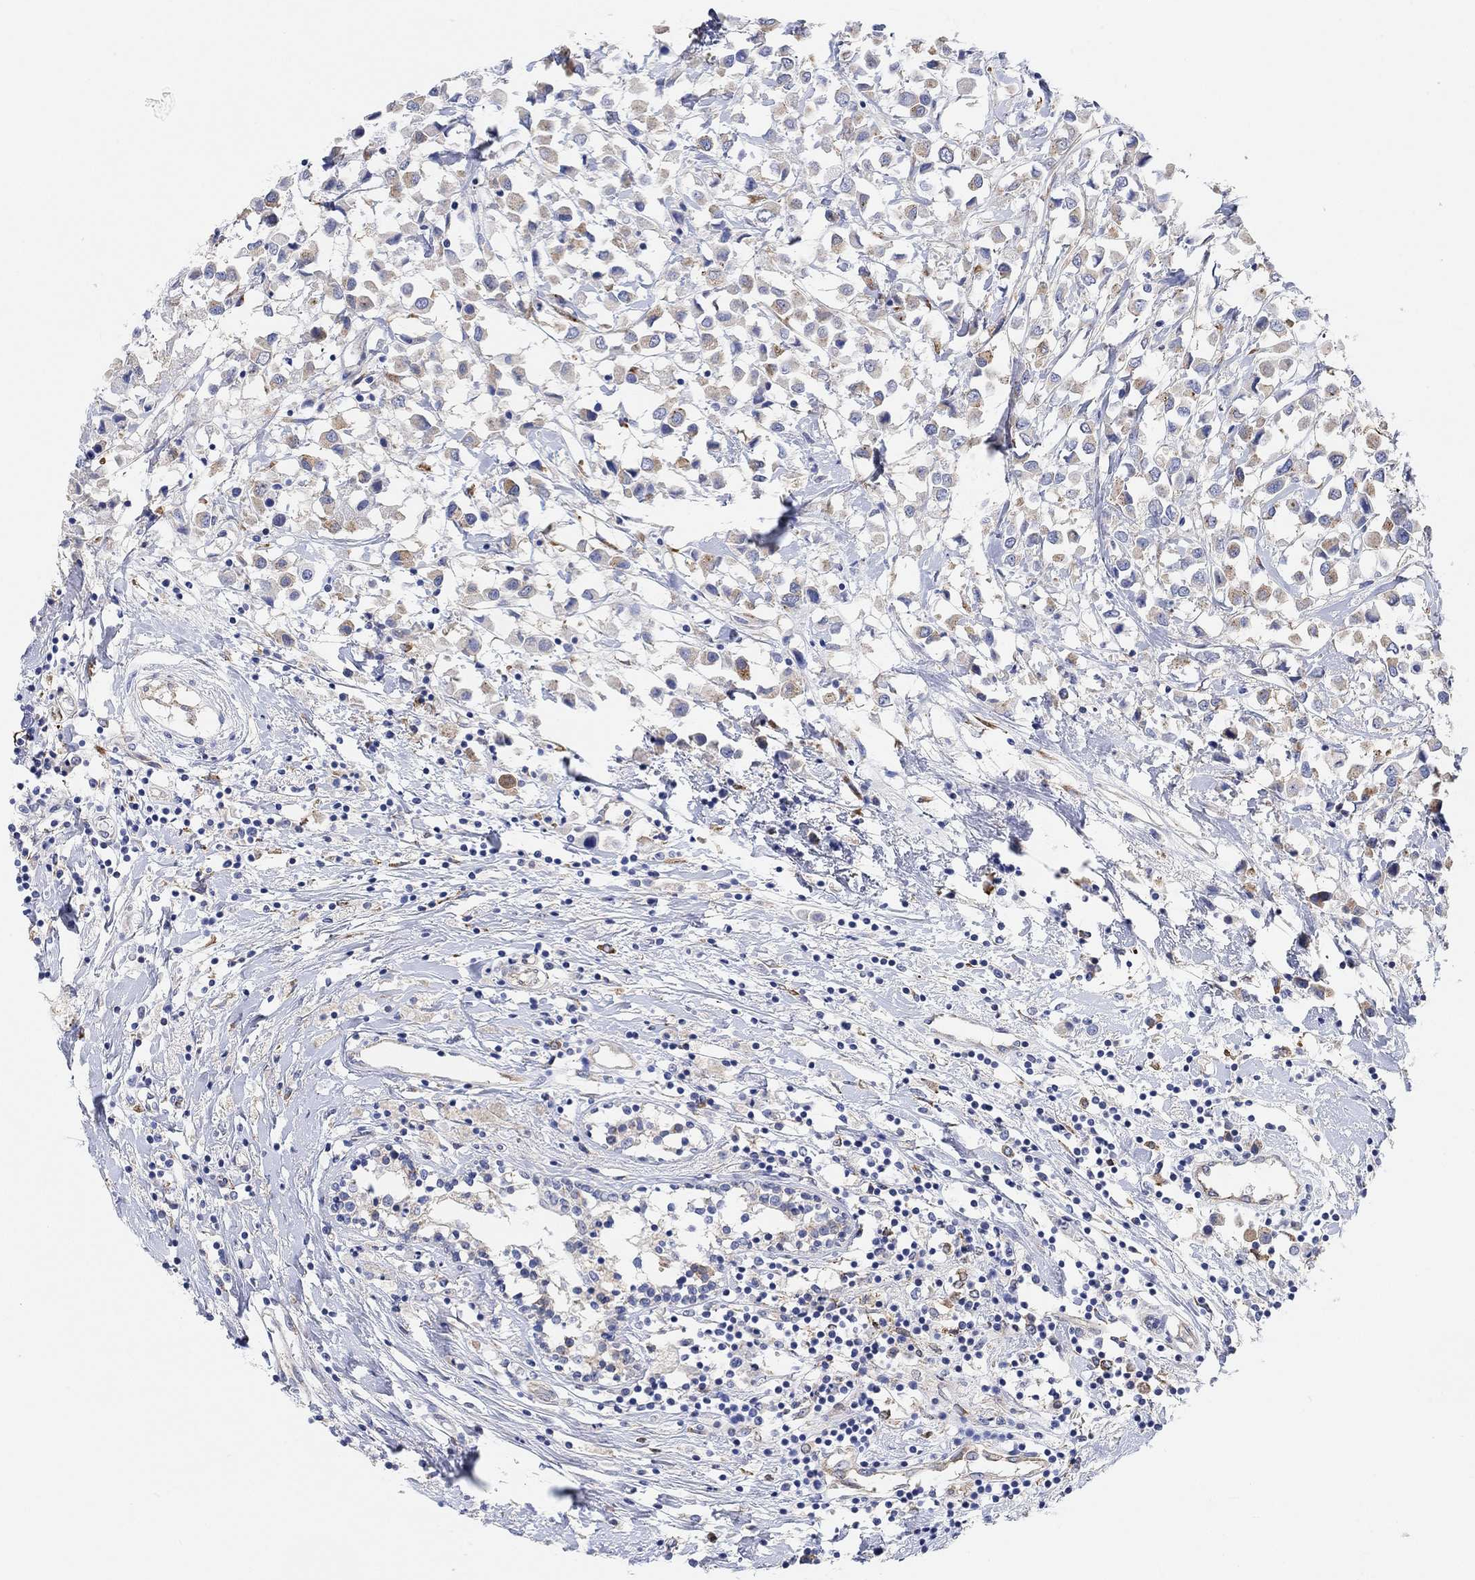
{"staining": {"intensity": "moderate", "quantity": "25%-75%", "location": "cytoplasmic/membranous"}, "tissue": "breast cancer", "cell_type": "Tumor cells", "image_type": "cancer", "snomed": [{"axis": "morphology", "description": "Duct carcinoma"}, {"axis": "topography", "description": "Breast"}], "caption": "There is medium levels of moderate cytoplasmic/membranous staining in tumor cells of breast cancer (infiltrating ductal carcinoma), as demonstrated by immunohistochemical staining (brown color).", "gene": "RGS1", "patient": {"sex": "female", "age": 61}}